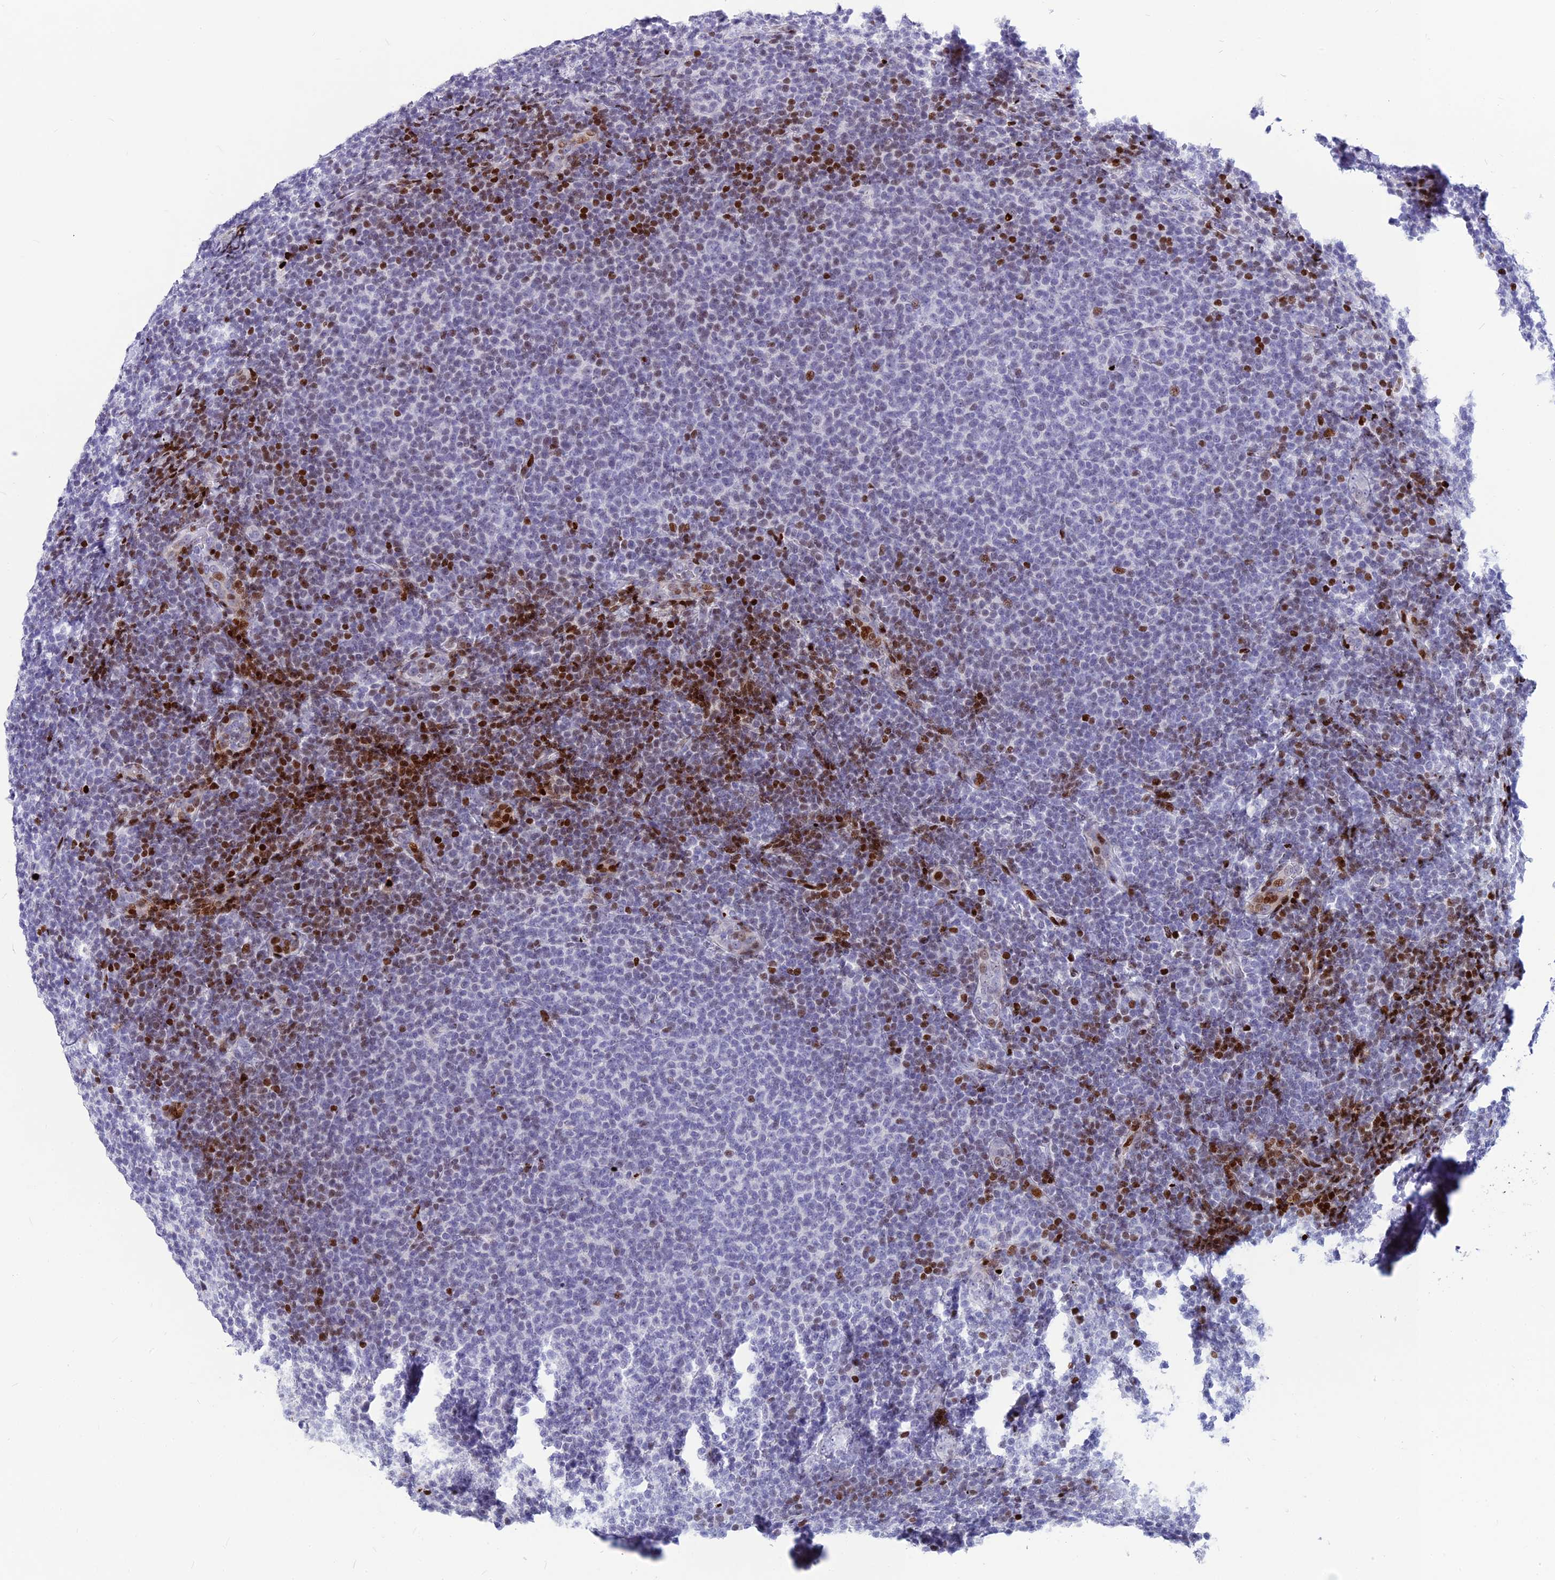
{"staining": {"intensity": "negative", "quantity": "none", "location": "none"}, "tissue": "lymphoma", "cell_type": "Tumor cells", "image_type": "cancer", "snomed": [{"axis": "morphology", "description": "Malignant lymphoma, non-Hodgkin's type, Low grade"}, {"axis": "topography", "description": "Lymph node"}], "caption": "Tumor cells are negative for protein expression in human malignant lymphoma, non-Hodgkin's type (low-grade).", "gene": "PRPS1", "patient": {"sex": "male", "age": 66}}